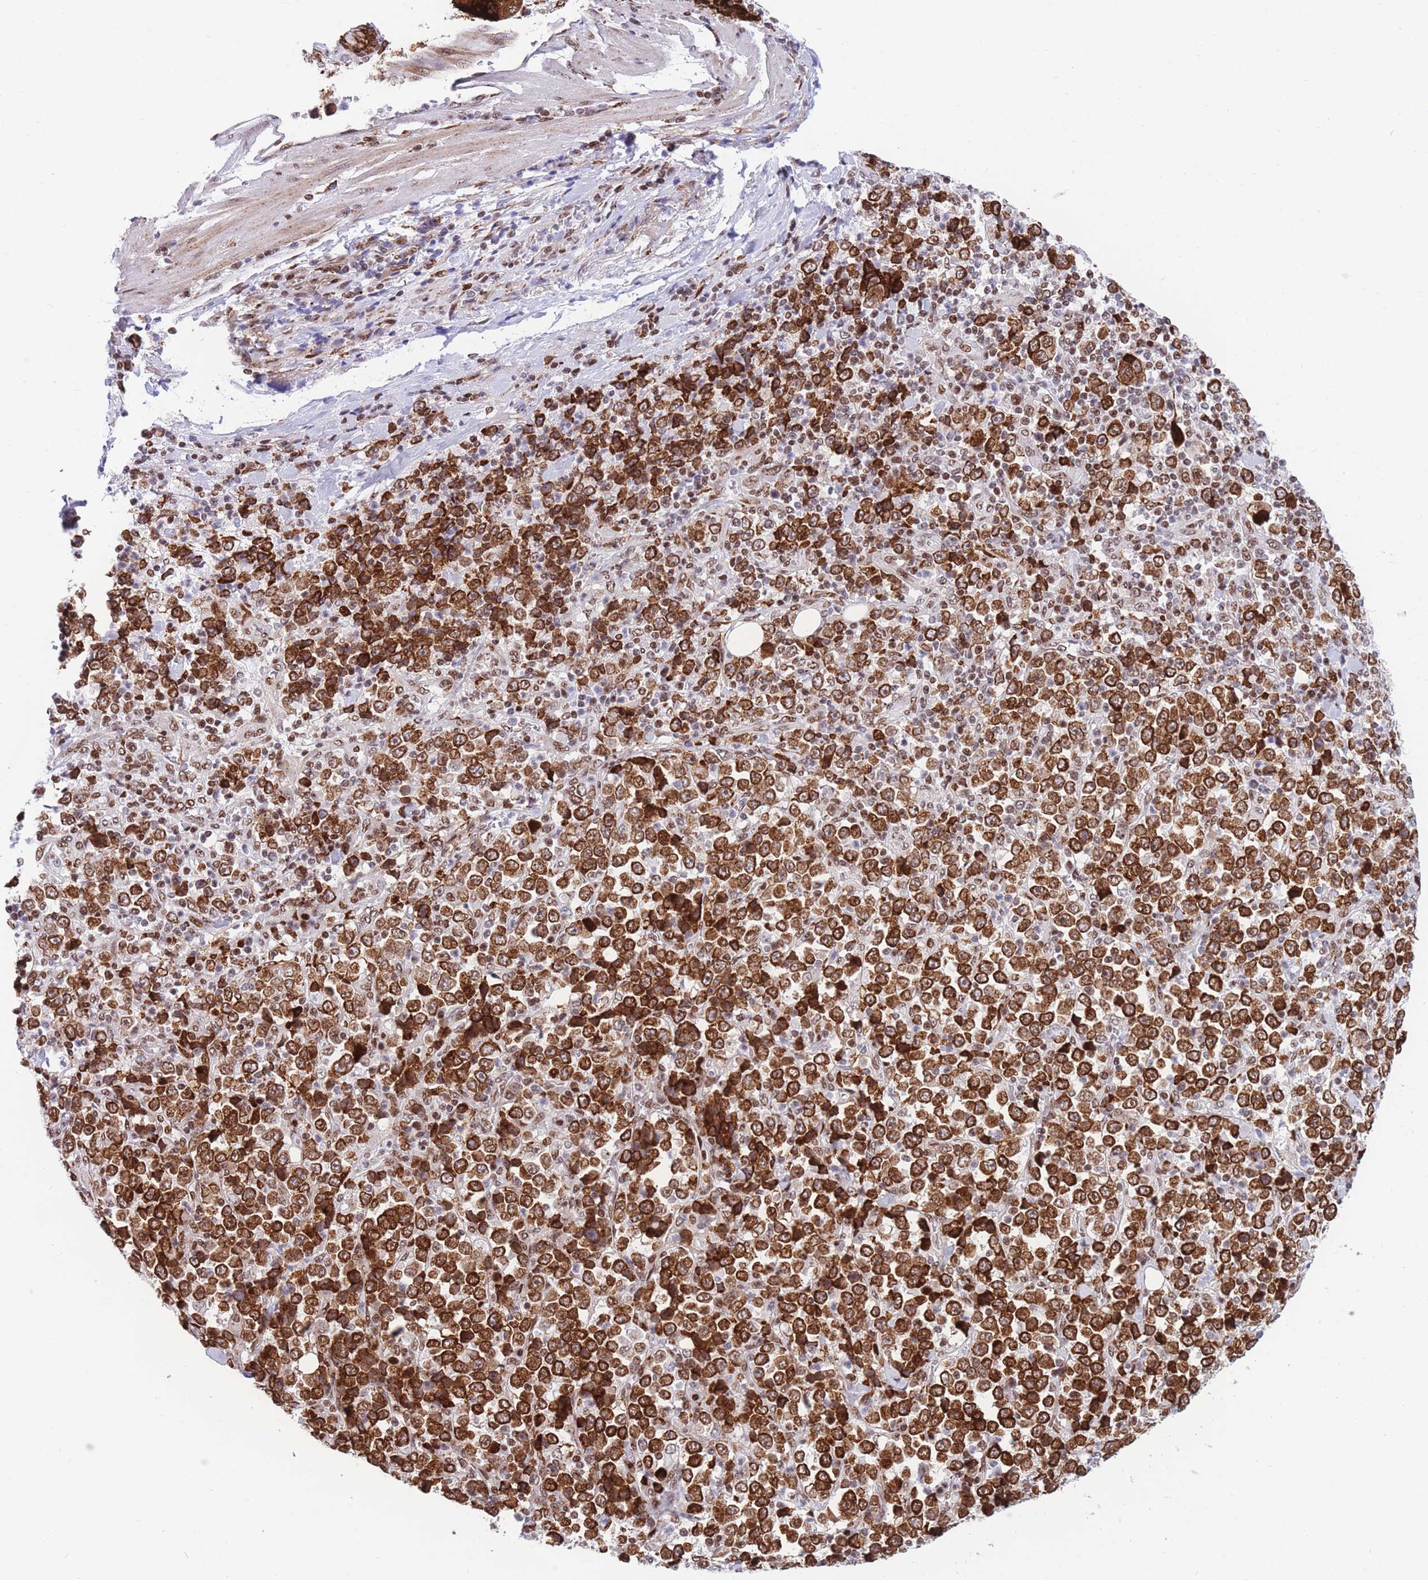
{"staining": {"intensity": "strong", "quantity": ">75%", "location": "cytoplasmic/membranous,nuclear"}, "tissue": "stomach cancer", "cell_type": "Tumor cells", "image_type": "cancer", "snomed": [{"axis": "morphology", "description": "Normal tissue, NOS"}, {"axis": "morphology", "description": "Adenocarcinoma, NOS"}, {"axis": "topography", "description": "Stomach, upper"}, {"axis": "topography", "description": "Stomach"}], "caption": "Tumor cells show high levels of strong cytoplasmic/membranous and nuclear staining in approximately >75% of cells in human stomach cancer (adenocarcinoma).", "gene": "DNAJC3", "patient": {"sex": "male", "age": 59}}